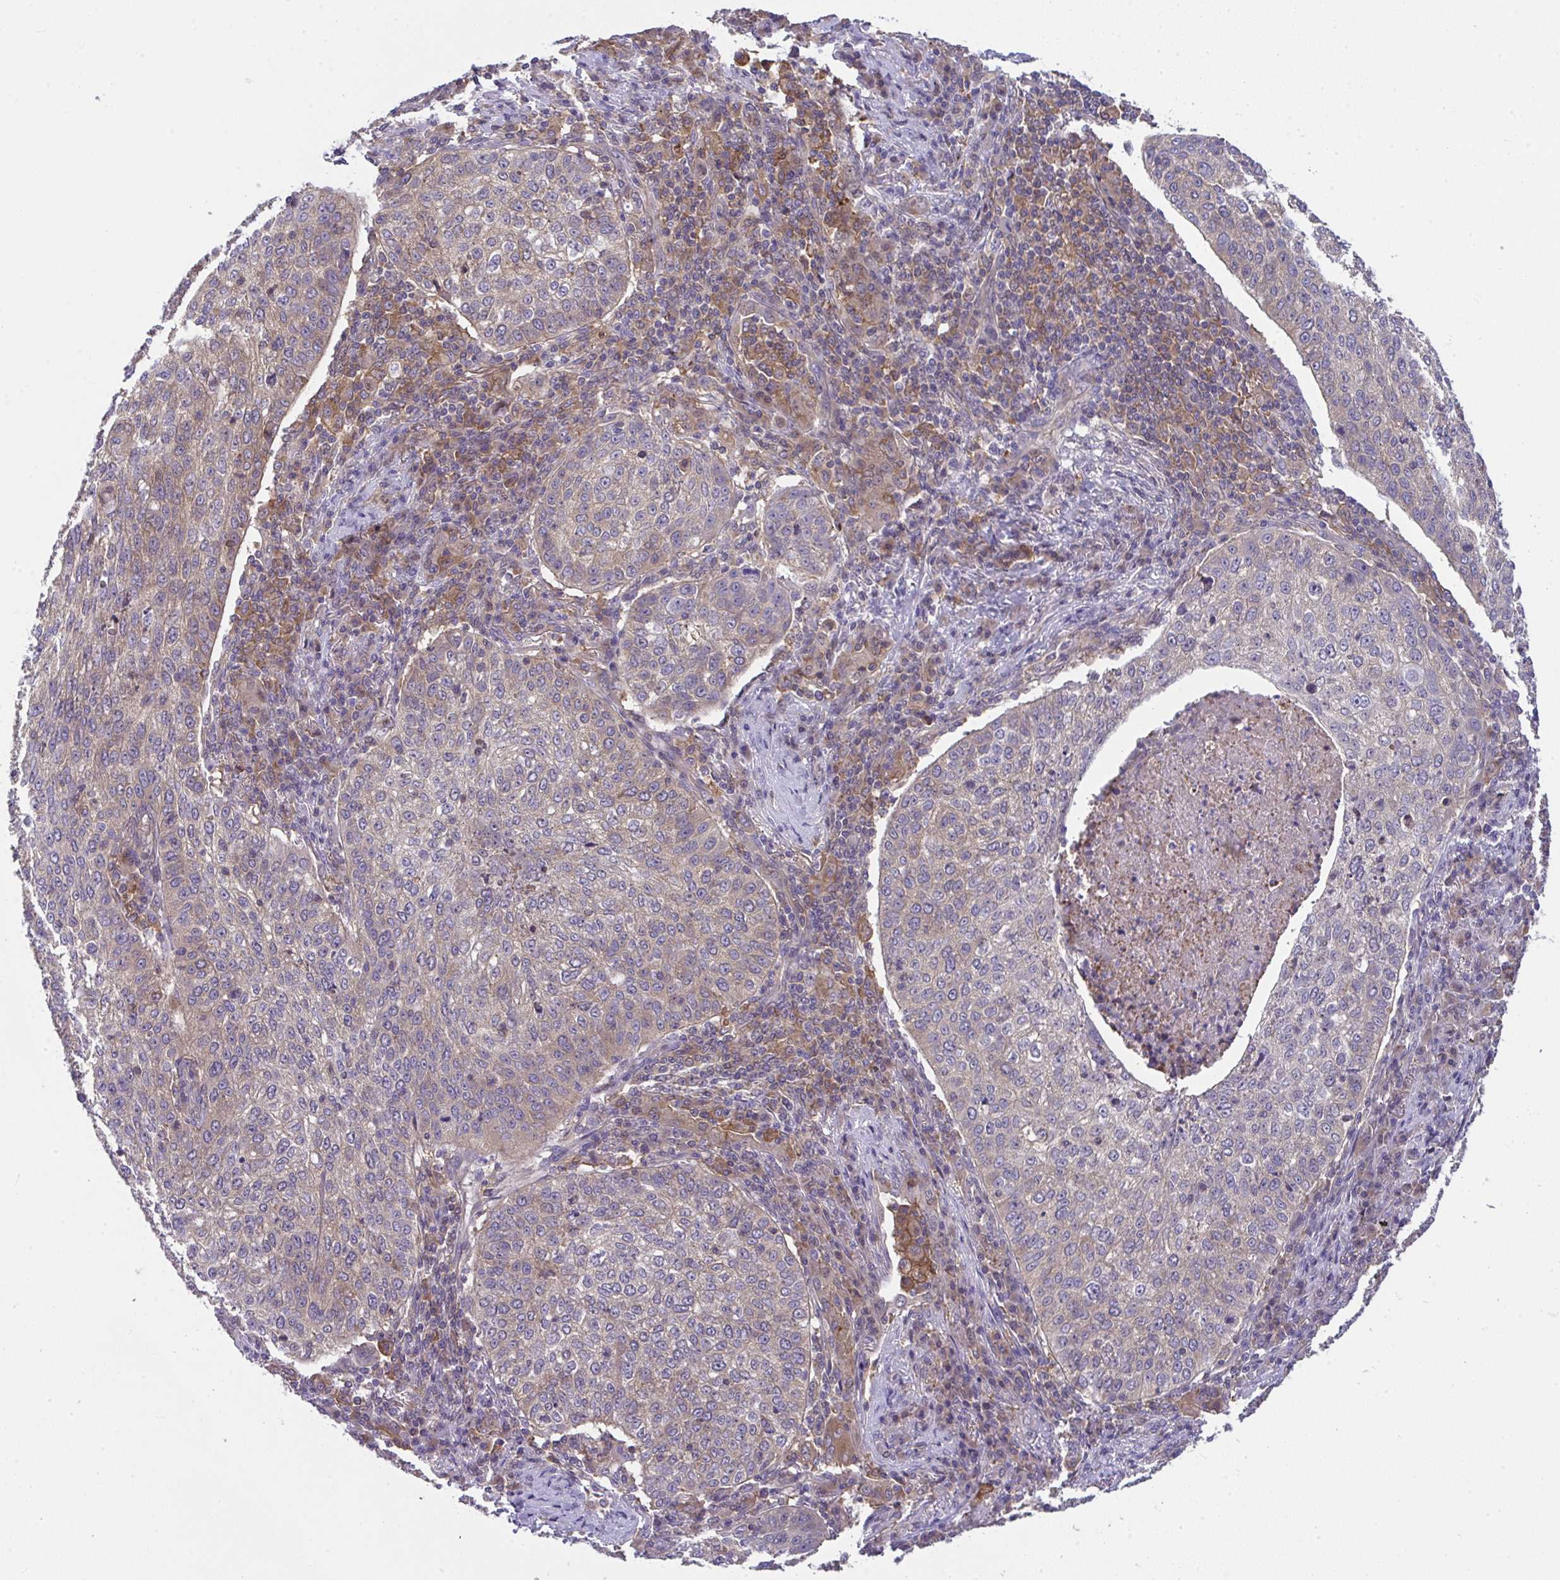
{"staining": {"intensity": "moderate", "quantity": "25%-75%", "location": "cytoplasmic/membranous"}, "tissue": "lung cancer", "cell_type": "Tumor cells", "image_type": "cancer", "snomed": [{"axis": "morphology", "description": "Squamous cell carcinoma, NOS"}, {"axis": "topography", "description": "Lung"}], "caption": "IHC of squamous cell carcinoma (lung) exhibits medium levels of moderate cytoplasmic/membranous positivity in about 25%-75% of tumor cells. Using DAB (3,3'-diaminobenzidine) (brown) and hematoxylin (blue) stains, captured at high magnification using brightfield microscopy.", "gene": "ALDH16A1", "patient": {"sex": "male", "age": 63}}